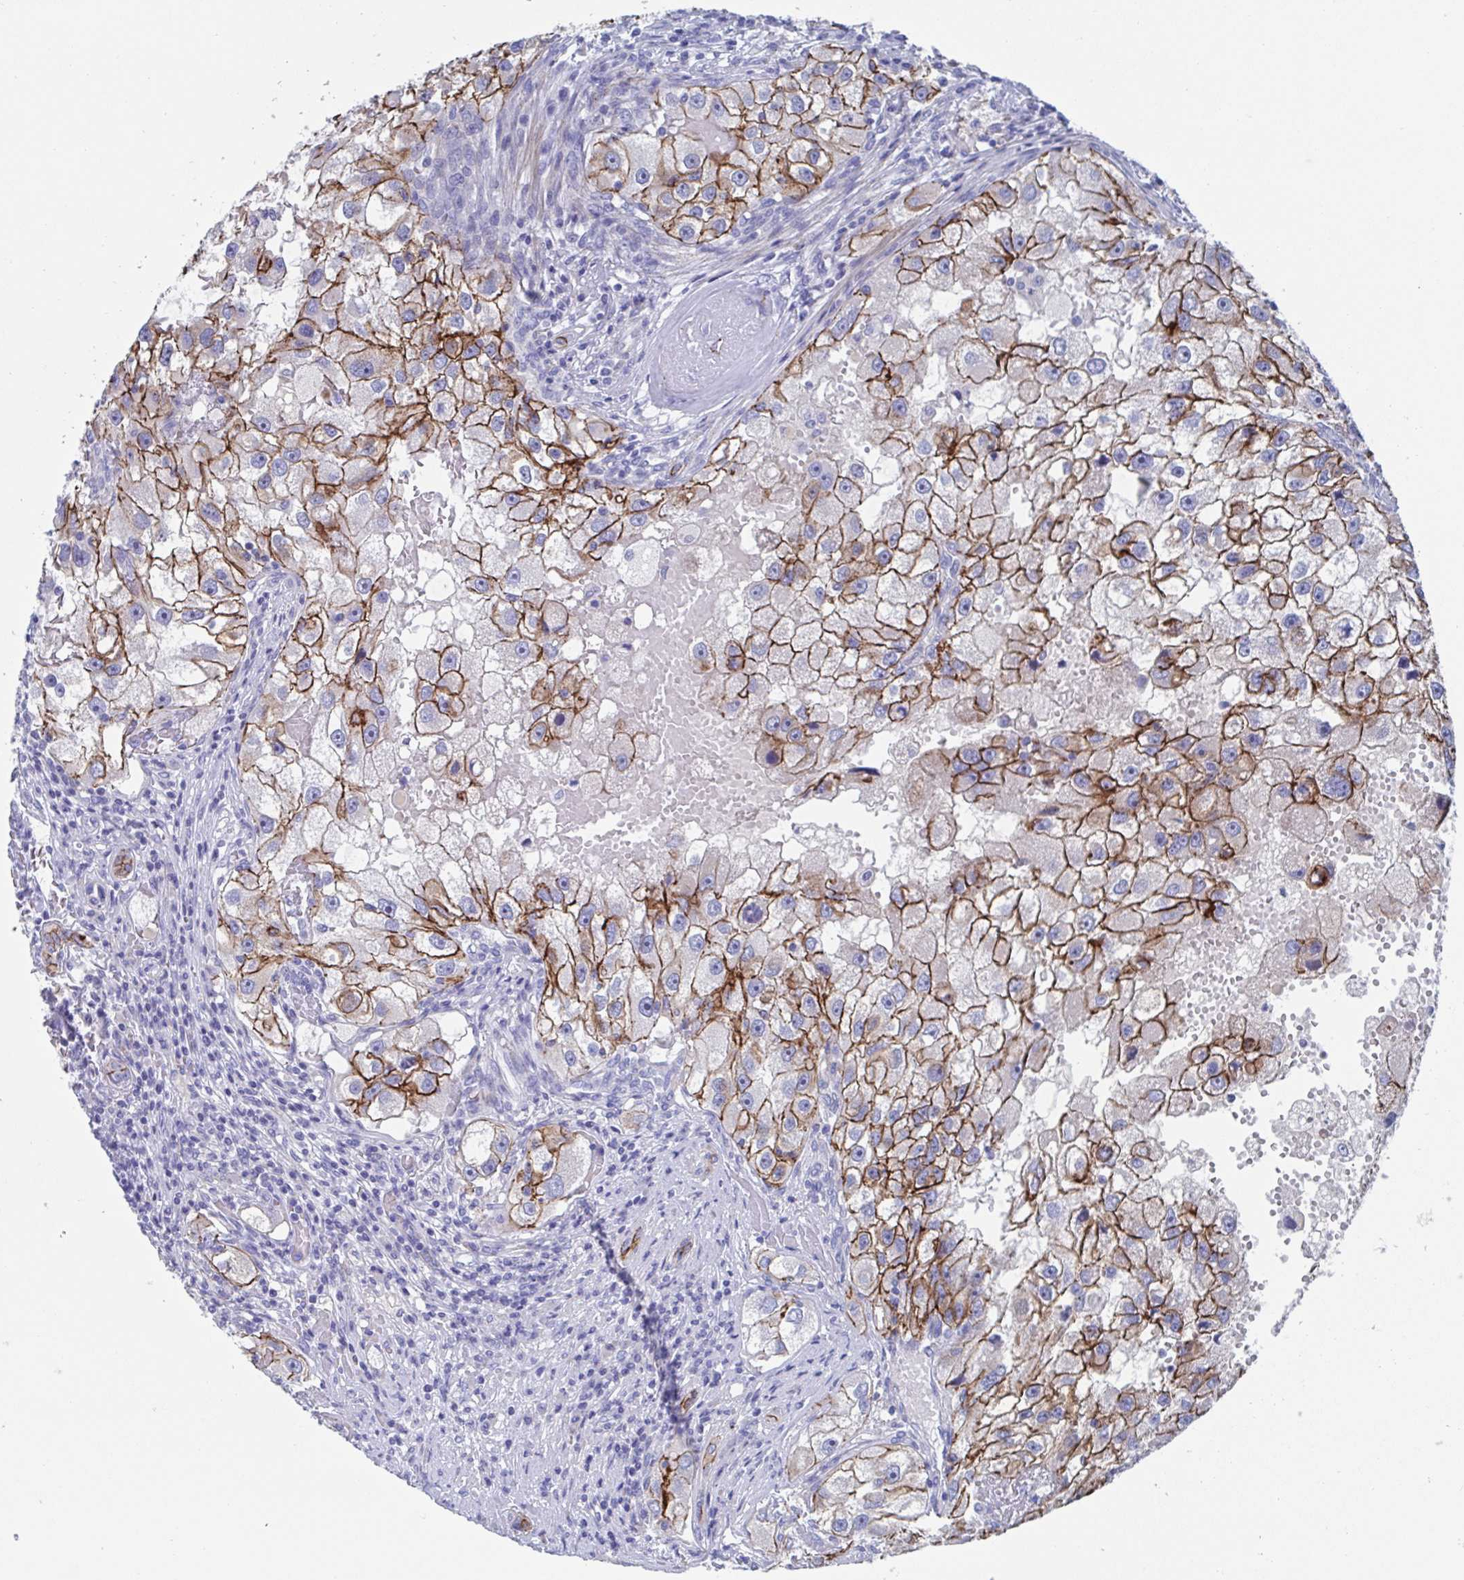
{"staining": {"intensity": "strong", "quantity": "25%-75%", "location": "cytoplasmic/membranous"}, "tissue": "renal cancer", "cell_type": "Tumor cells", "image_type": "cancer", "snomed": [{"axis": "morphology", "description": "Adenocarcinoma, NOS"}, {"axis": "topography", "description": "Kidney"}], "caption": "Protein staining demonstrates strong cytoplasmic/membranous staining in about 25%-75% of tumor cells in renal cancer (adenocarcinoma). Nuclei are stained in blue.", "gene": "CDH2", "patient": {"sex": "male", "age": 63}}